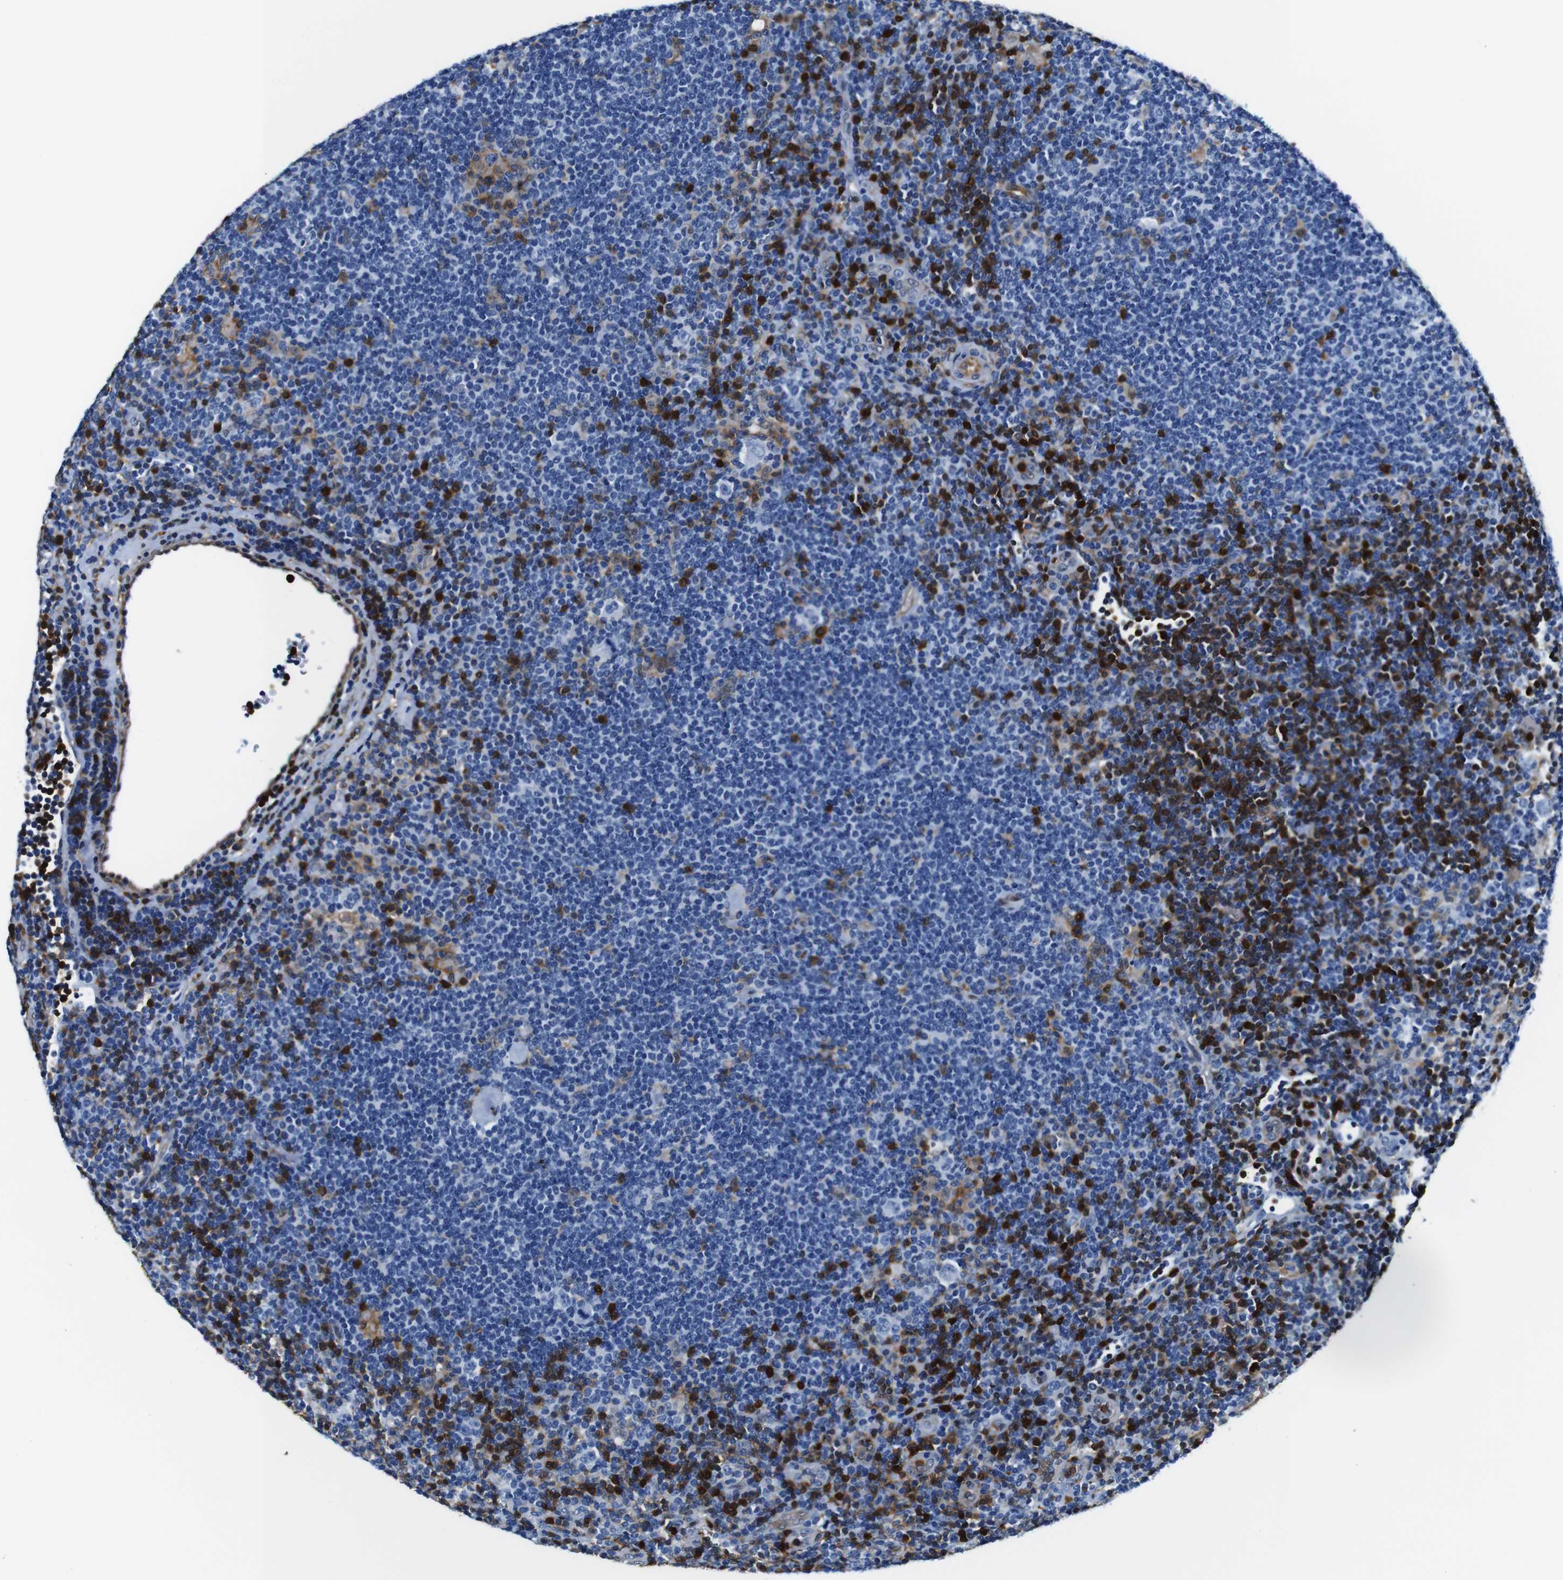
{"staining": {"intensity": "negative", "quantity": "none", "location": "none"}, "tissue": "lymphoma", "cell_type": "Tumor cells", "image_type": "cancer", "snomed": [{"axis": "morphology", "description": "Hodgkin's disease, NOS"}, {"axis": "topography", "description": "Lymph node"}], "caption": "Tumor cells show no significant positivity in Hodgkin's disease.", "gene": "ANXA1", "patient": {"sex": "female", "age": 57}}